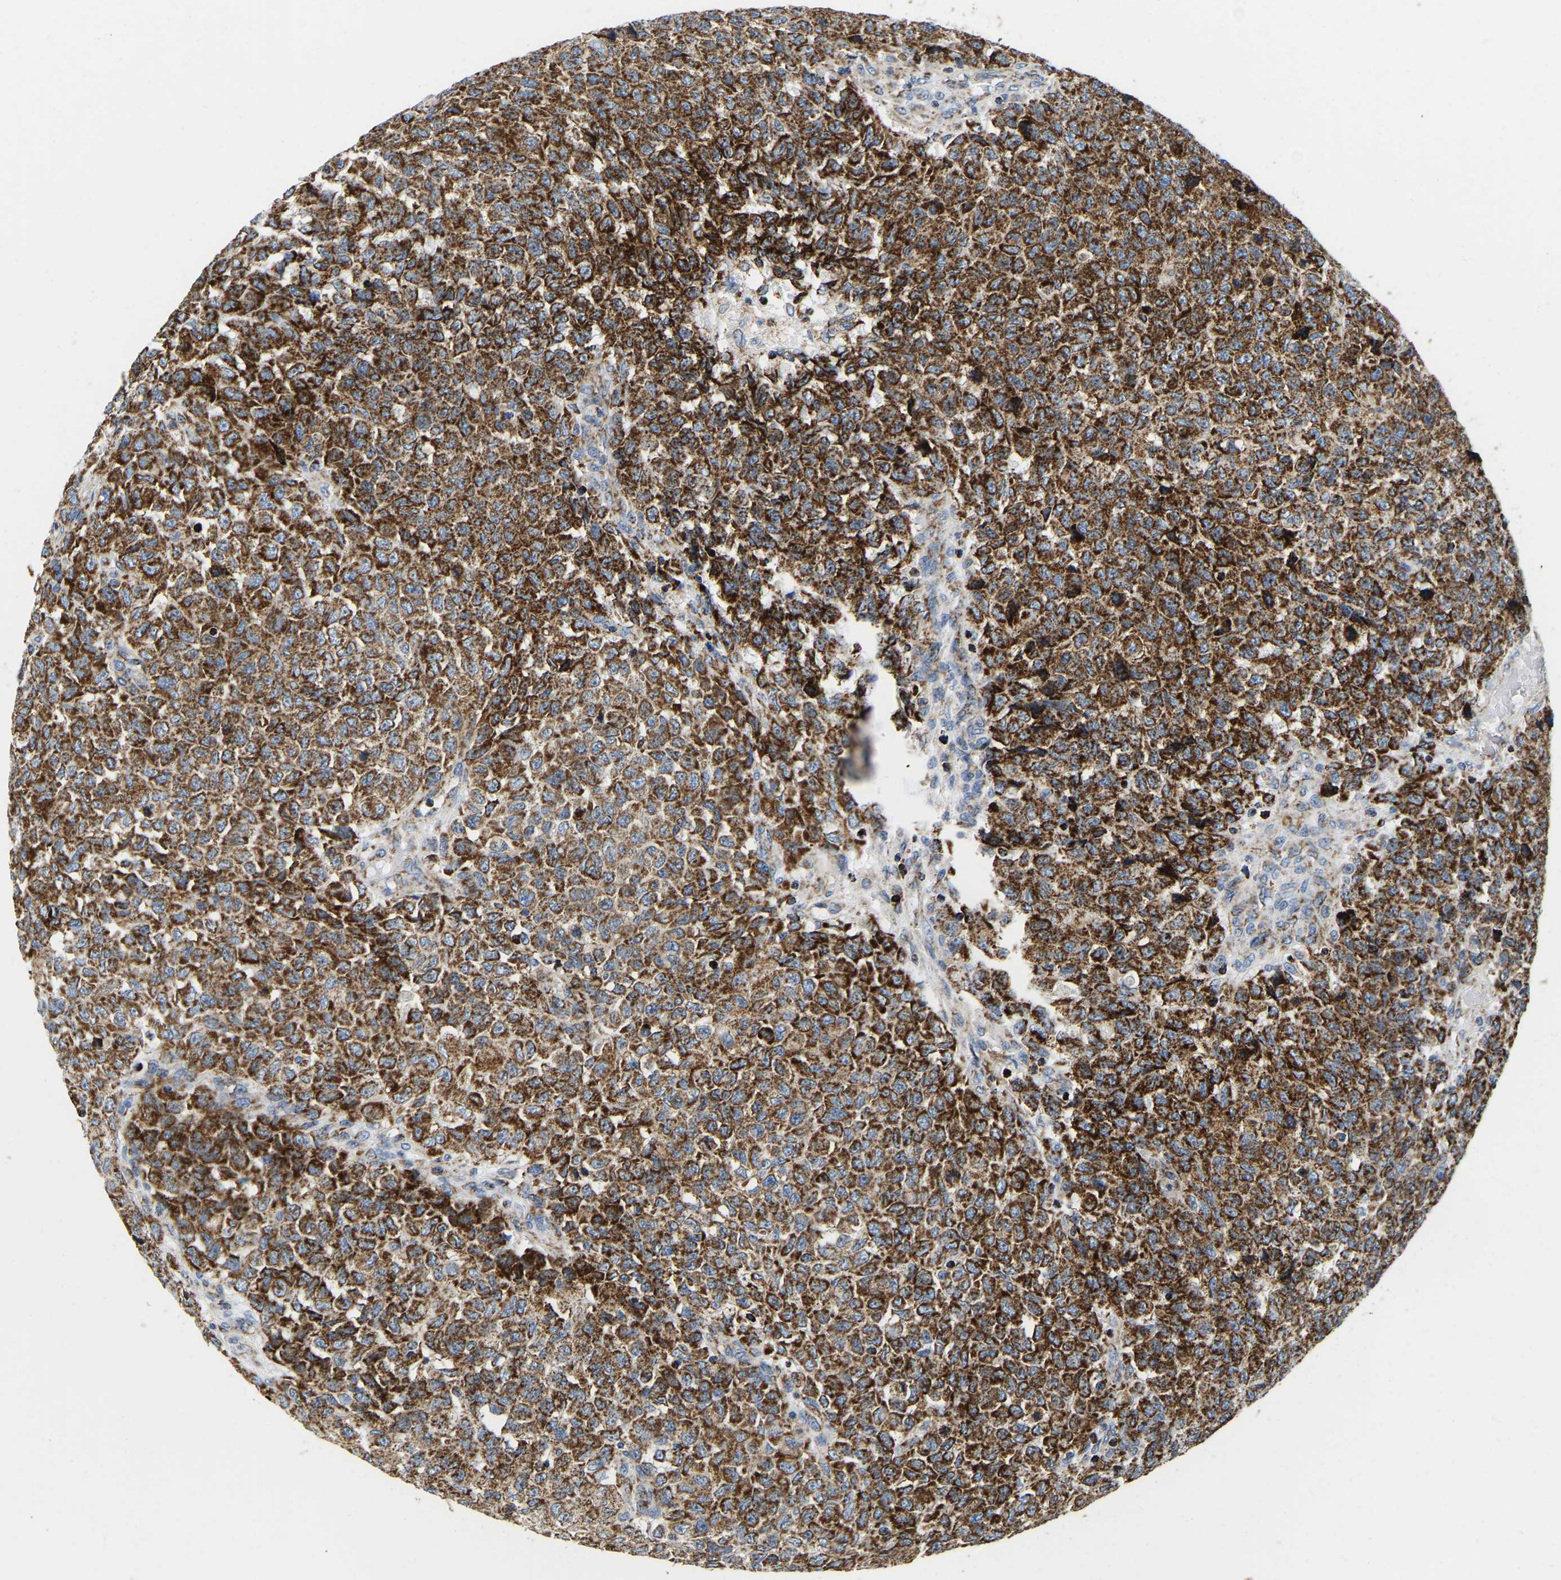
{"staining": {"intensity": "strong", "quantity": ">75%", "location": "cytoplasmic/membranous"}, "tissue": "testis cancer", "cell_type": "Tumor cells", "image_type": "cancer", "snomed": [{"axis": "morphology", "description": "Seminoma, NOS"}, {"axis": "topography", "description": "Testis"}], "caption": "Tumor cells exhibit high levels of strong cytoplasmic/membranous positivity in approximately >75% of cells in human seminoma (testis). (IHC, brightfield microscopy, high magnification).", "gene": "SFXN1", "patient": {"sex": "male", "age": 59}}